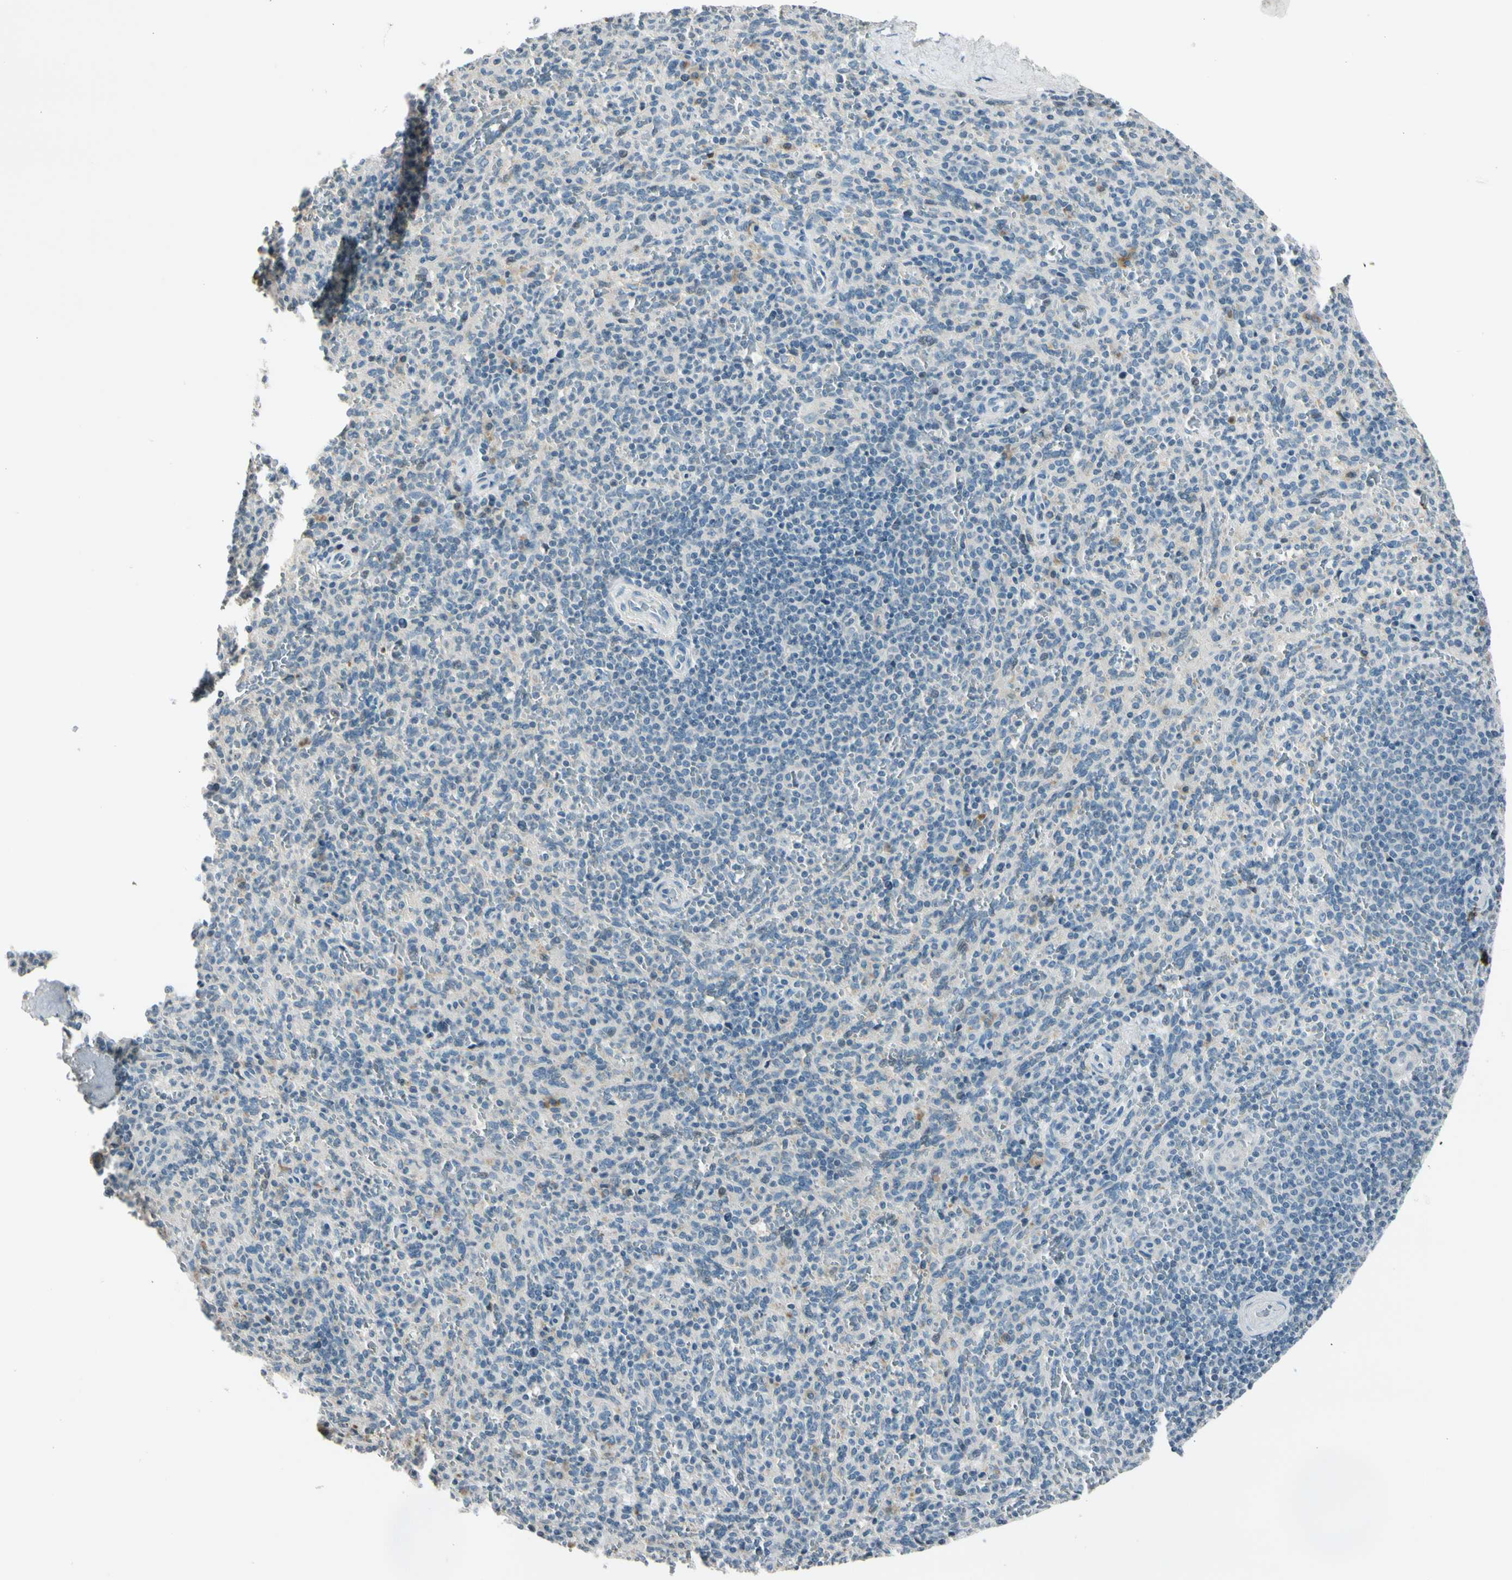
{"staining": {"intensity": "negative", "quantity": "none", "location": "none"}, "tissue": "spleen", "cell_type": "Cells in red pulp", "image_type": "normal", "snomed": [{"axis": "morphology", "description": "Normal tissue, NOS"}, {"axis": "topography", "description": "Spleen"}], "caption": "DAB immunohistochemical staining of benign spleen shows no significant expression in cells in red pulp. (DAB (3,3'-diaminobenzidine) IHC visualized using brightfield microscopy, high magnification).", "gene": "PDPN", "patient": {"sex": "male", "age": 36}}